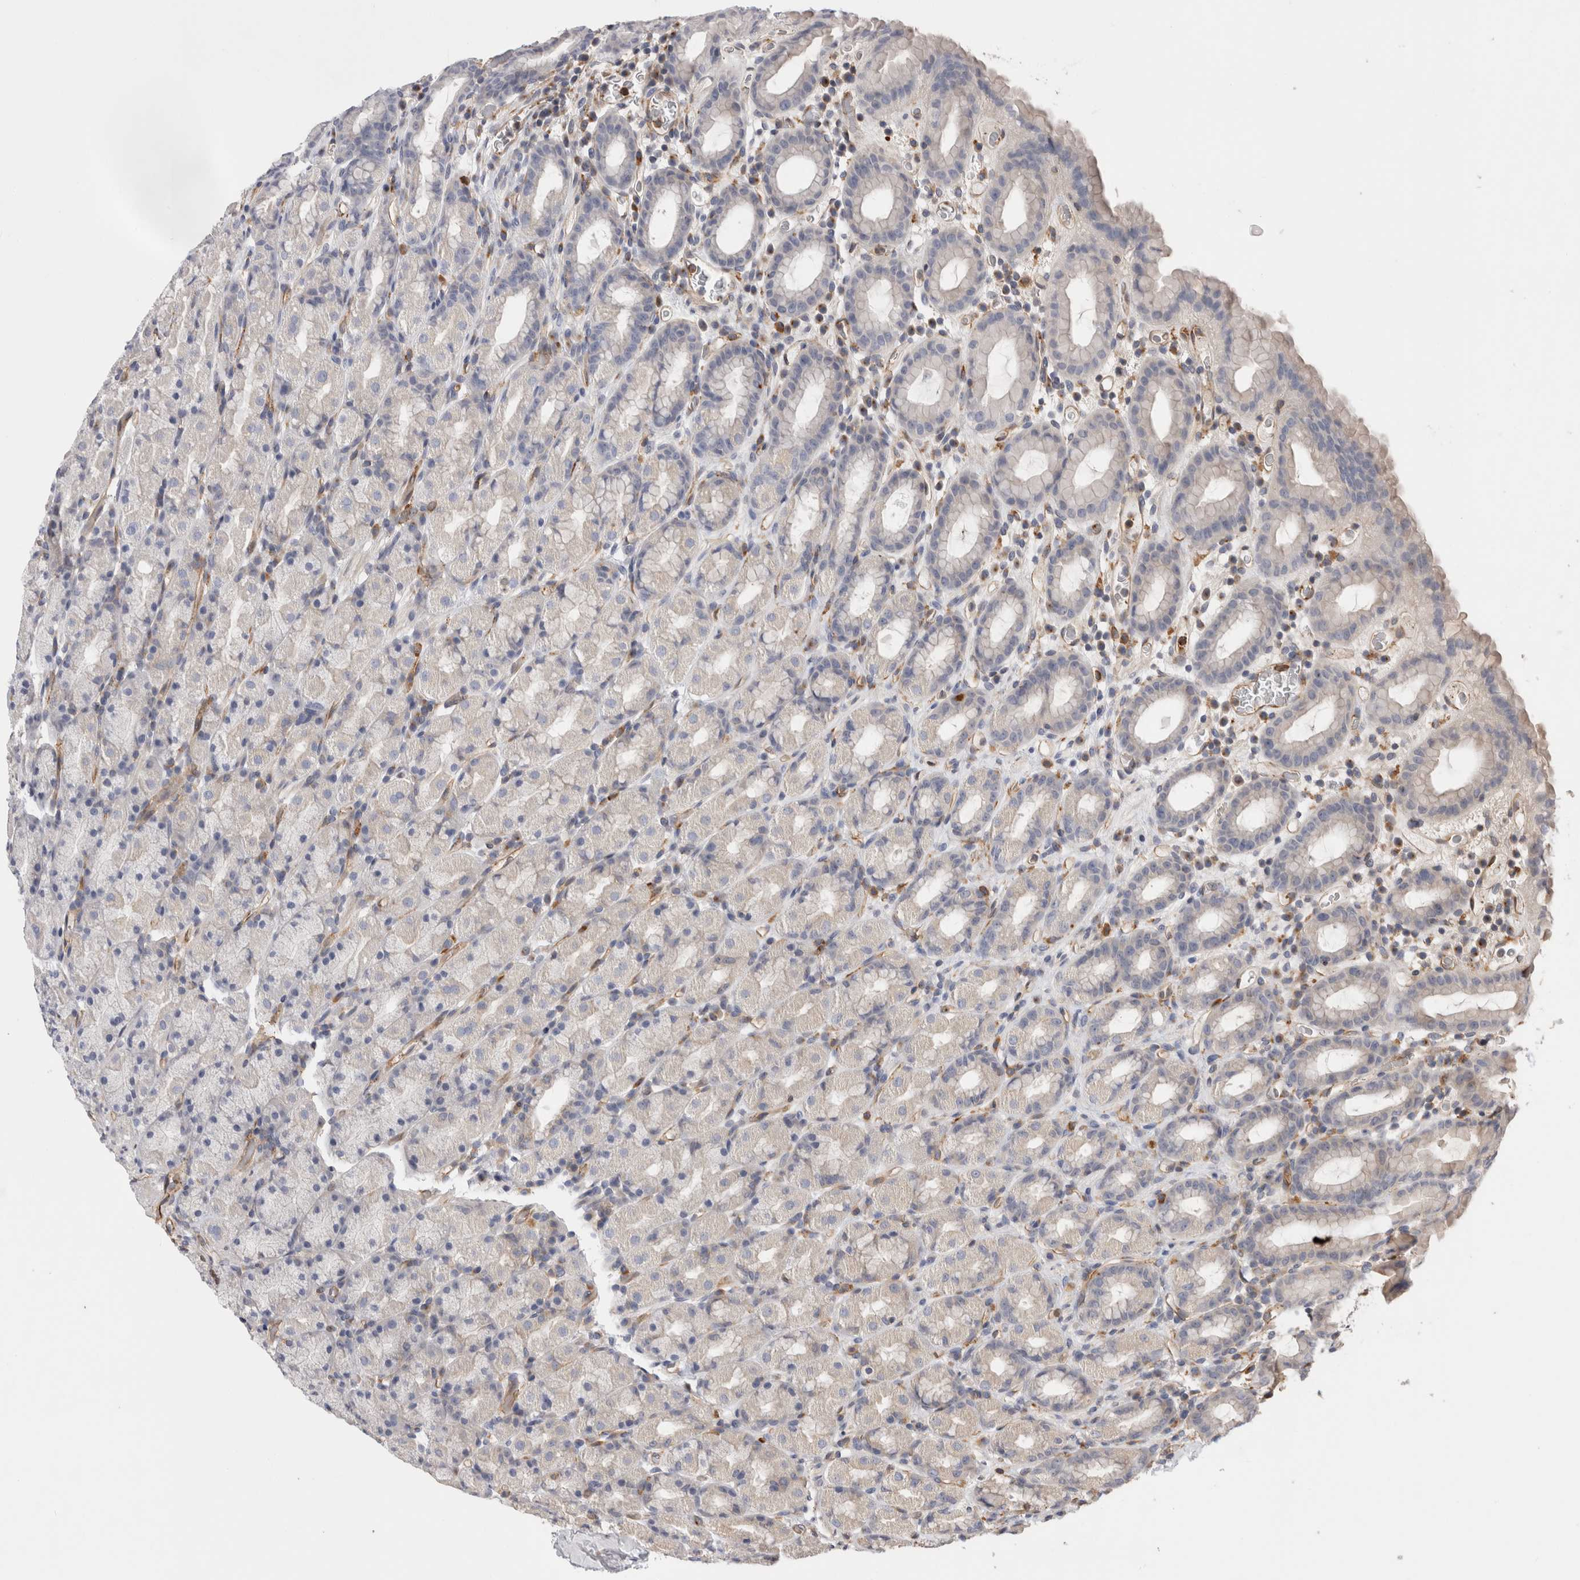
{"staining": {"intensity": "negative", "quantity": "none", "location": "none"}, "tissue": "stomach", "cell_type": "Glandular cells", "image_type": "normal", "snomed": [{"axis": "morphology", "description": "Normal tissue, NOS"}, {"axis": "topography", "description": "Stomach, upper"}], "caption": "Glandular cells are negative for brown protein staining in benign stomach. (Brightfield microscopy of DAB IHC at high magnification).", "gene": "BNIP2", "patient": {"sex": "male", "age": 68}}